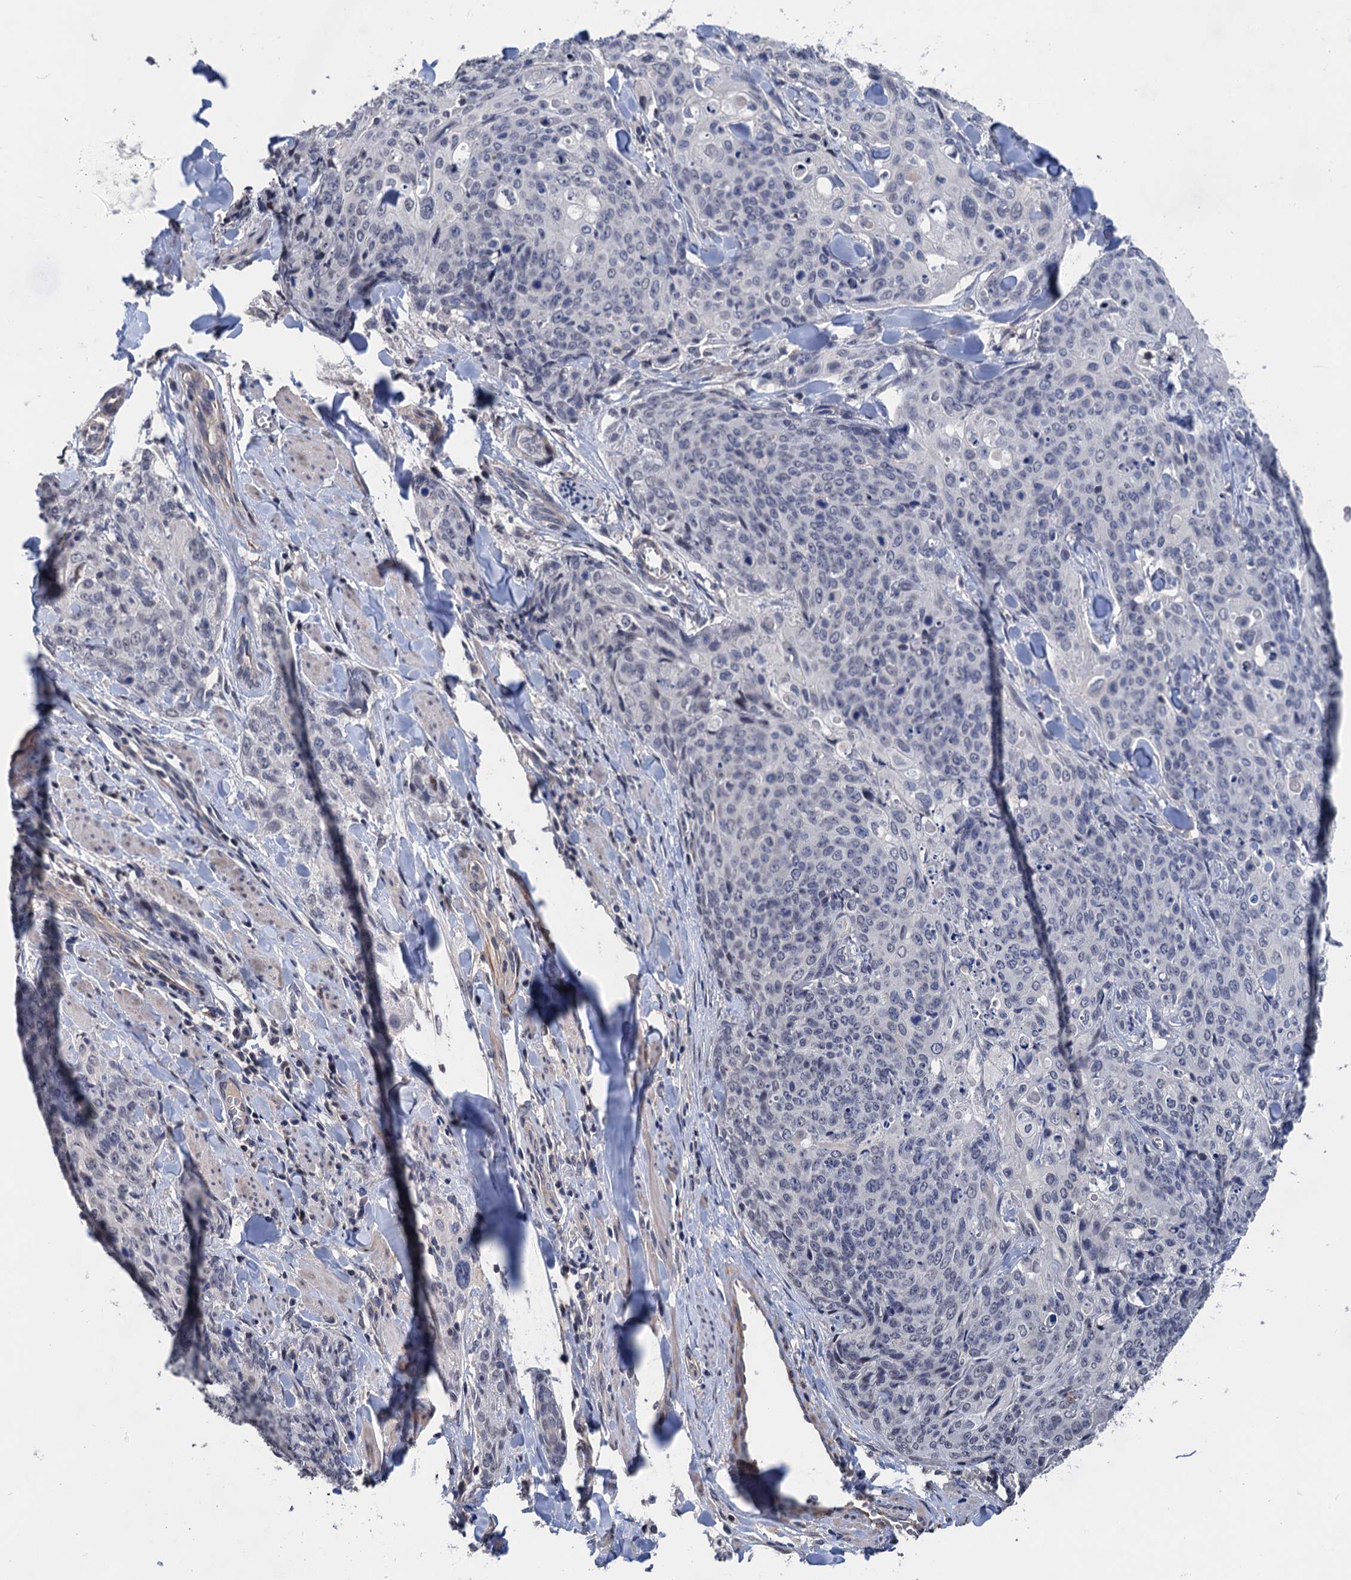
{"staining": {"intensity": "negative", "quantity": "none", "location": "none"}, "tissue": "skin cancer", "cell_type": "Tumor cells", "image_type": "cancer", "snomed": [{"axis": "morphology", "description": "Squamous cell carcinoma, NOS"}, {"axis": "topography", "description": "Skin"}, {"axis": "topography", "description": "Vulva"}], "caption": "DAB immunohistochemical staining of human skin cancer exhibits no significant positivity in tumor cells.", "gene": "ART5", "patient": {"sex": "female", "age": 85}}